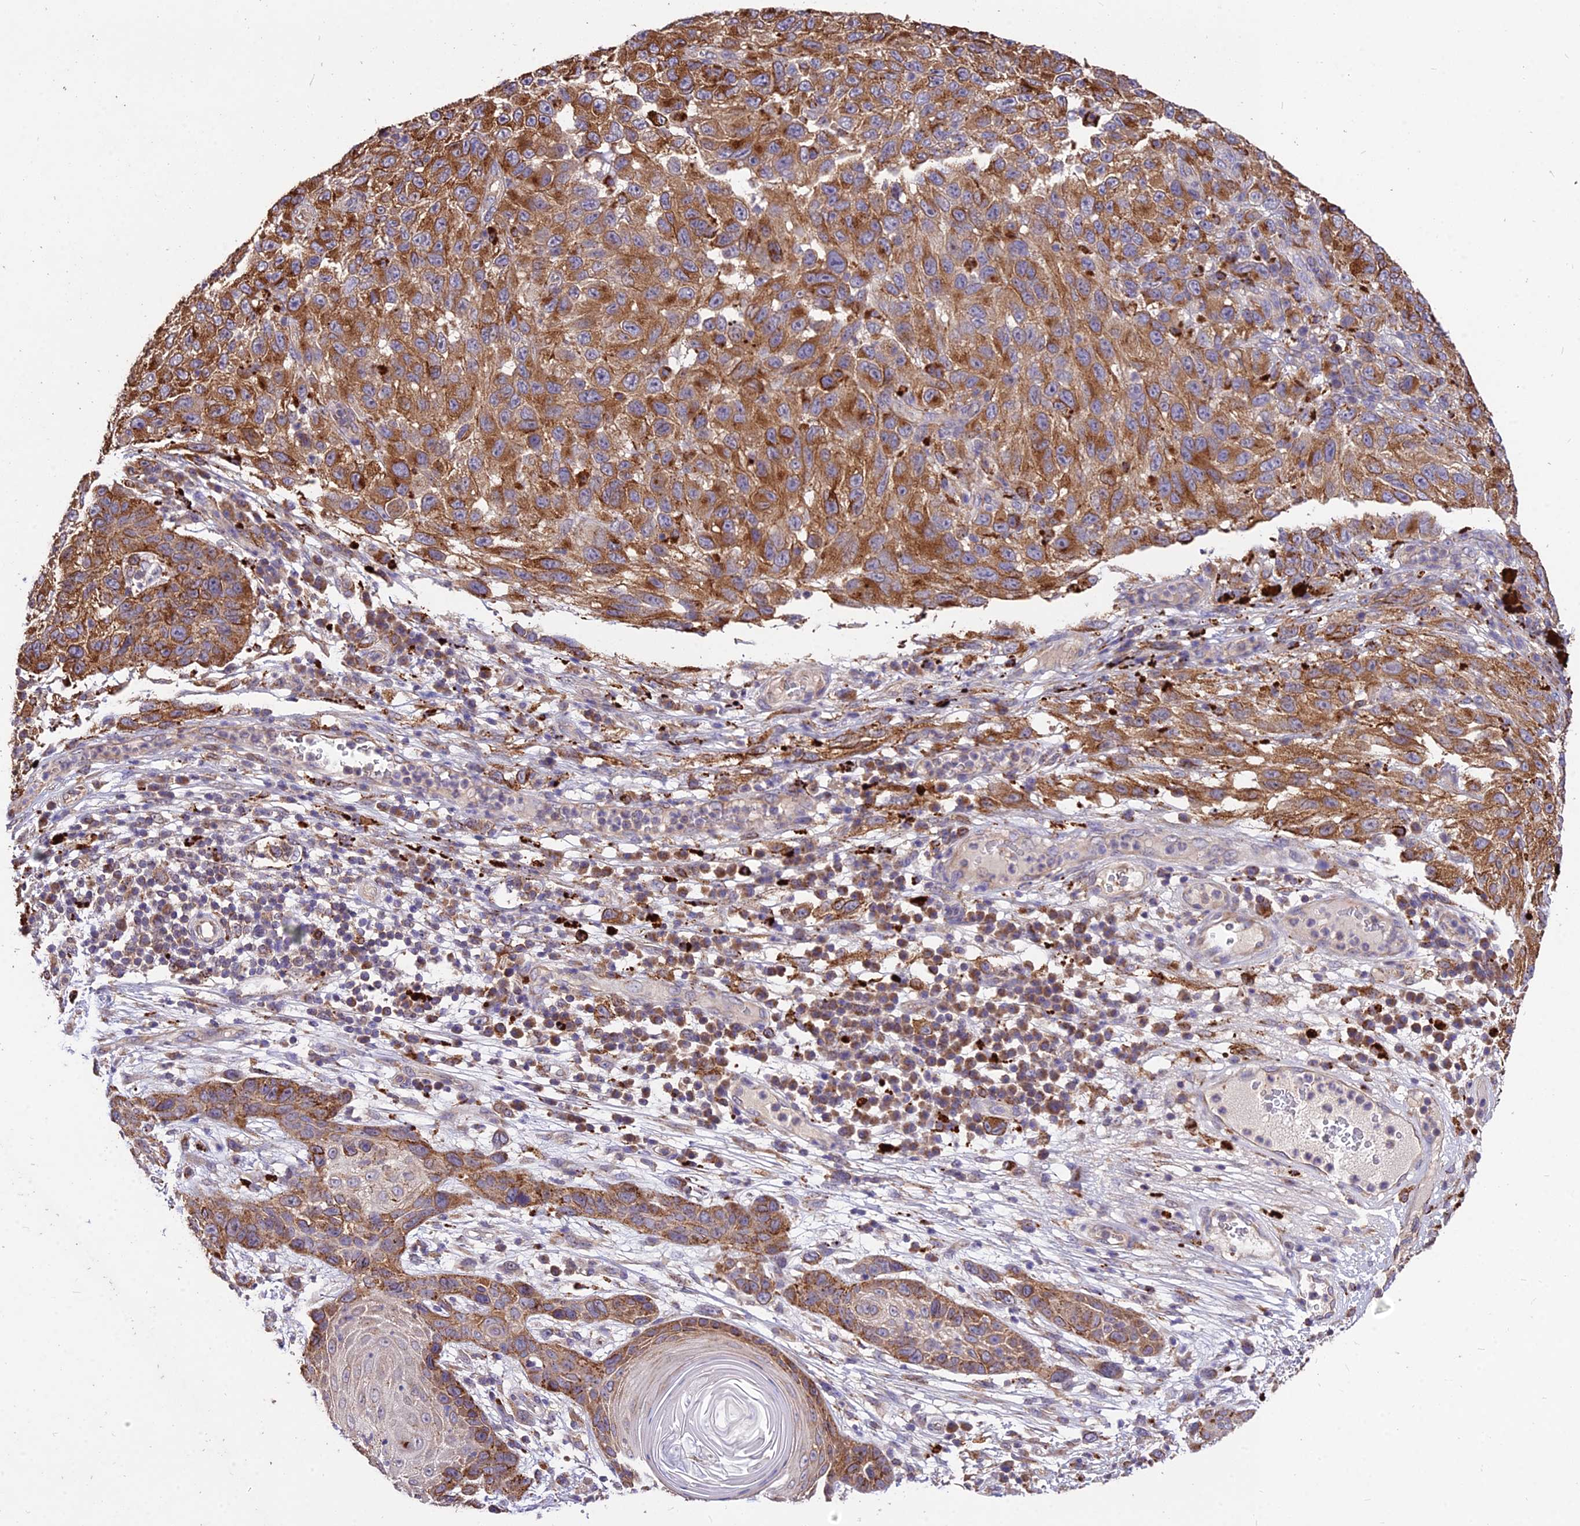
{"staining": {"intensity": "strong", "quantity": ">75%", "location": "cytoplasmic/membranous"}, "tissue": "melanoma", "cell_type": "Tumor cells", "image_type": "cancer", "snomed": [{"axis": "morphology", "description": "Malignant melanoma, NOS"}, {"axis": "topography", "description": "Skin"}], "caption": "A high-resolution photomicrograph shows immunohistochemistry staining of malignant melanoma, which shows strong cytoplasmic/membranous positivity in about >75% of tumor cells. The staining was performed using DAB (3,3'-diaminobenzidine), with brown indicating positive protein expression. Nuclei are stained blue with hematoxylin.", "gene": "SDHD", "patient": {"sex": "female", "age": 96}}